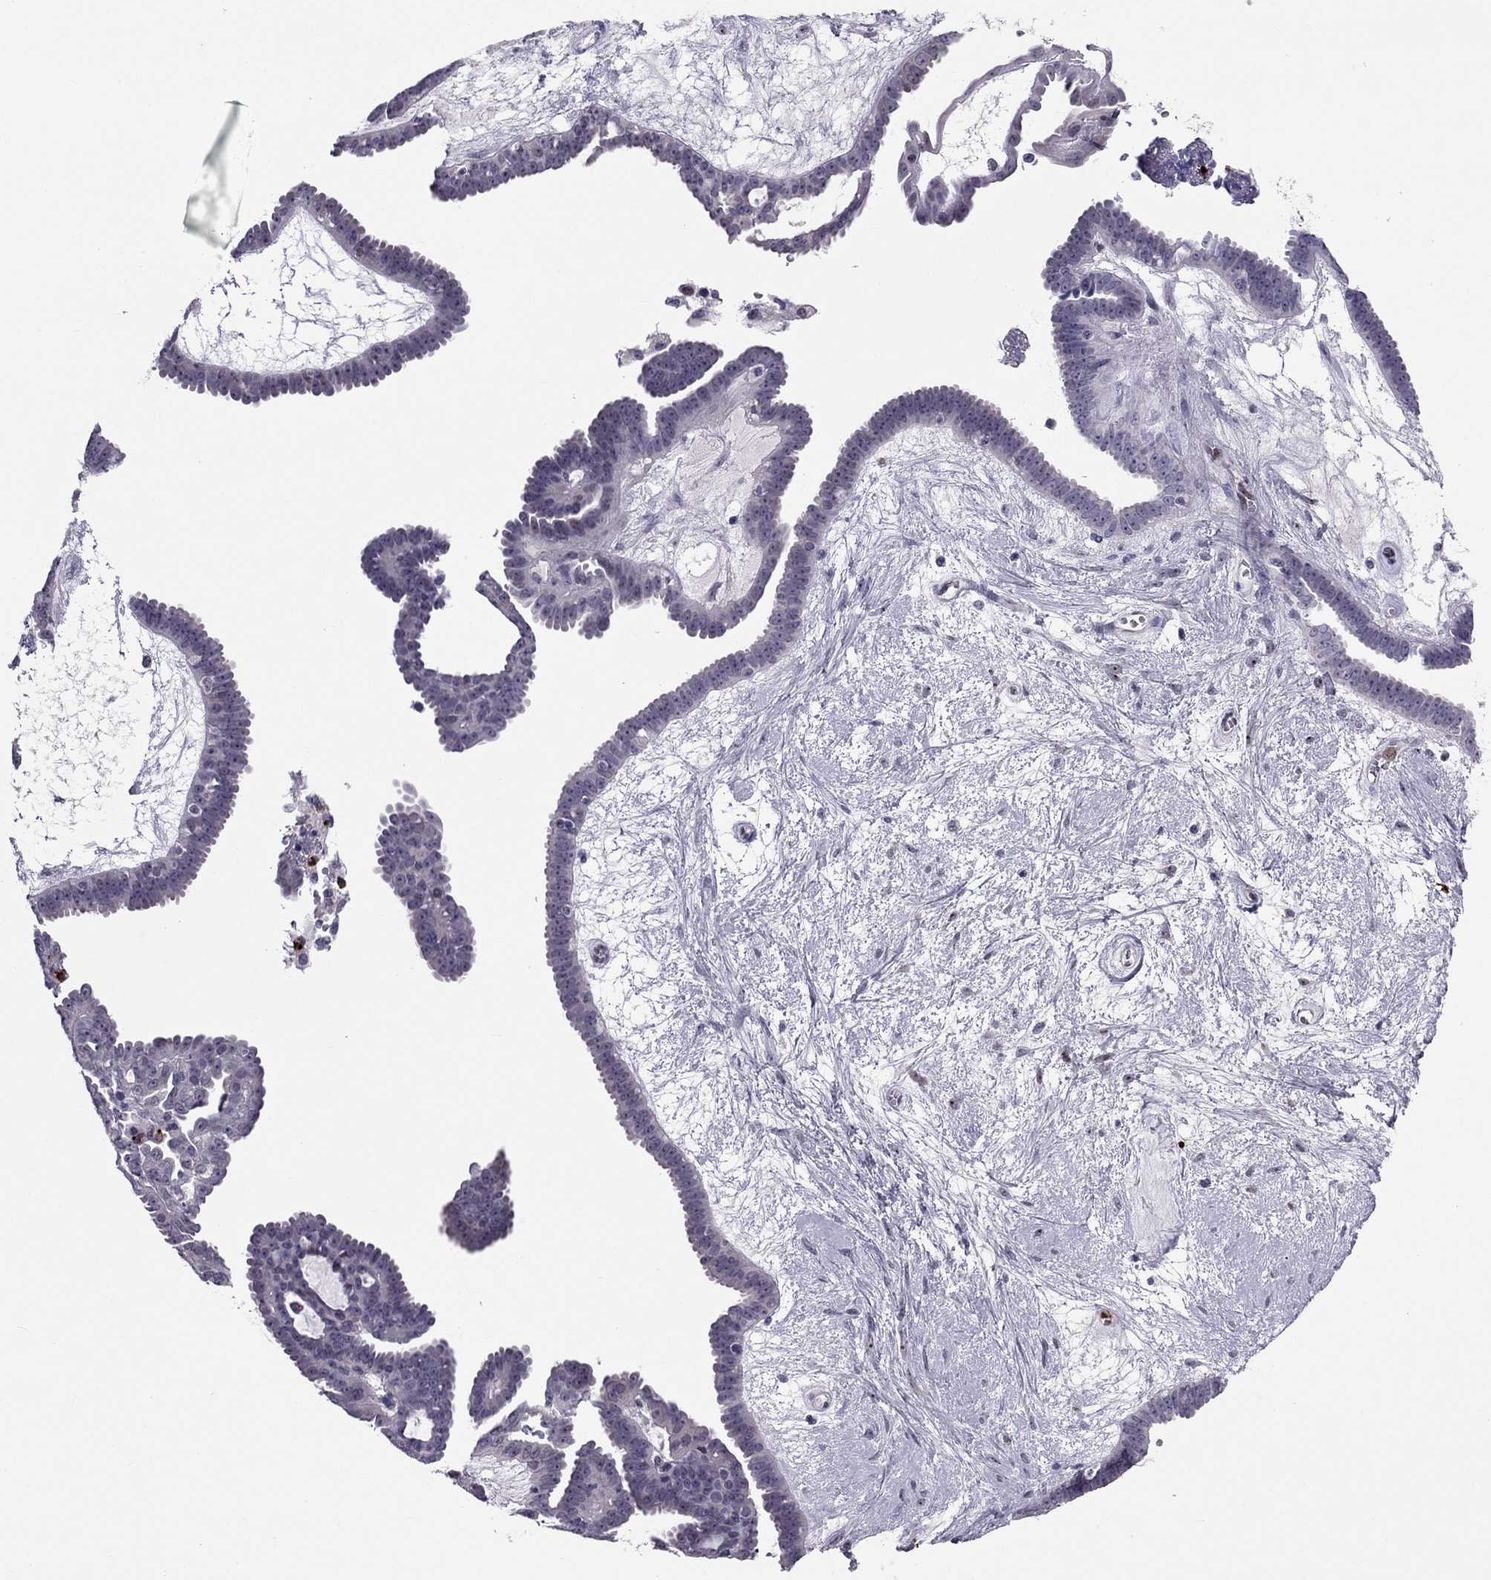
{"staining": {"intensity": "negative", "quantity": "none", "location": "none"}, "tissue": "ovarian cancer", "cell_type": "Tumor cells", "image_type": "cancer", "snomed": [{"axis": "morphology", "description": "Cystadenocarcinoma, serous, NOS"}, {"axis": "topography", "description": "Ovary"}], "caption": "This is an IHC photomicrograph of serous cystadenocarcinoma (ovarian). There is no positivity in tumor cells.", "gene": "CCL27", "patient": {"sex": "female", "age": 71}}